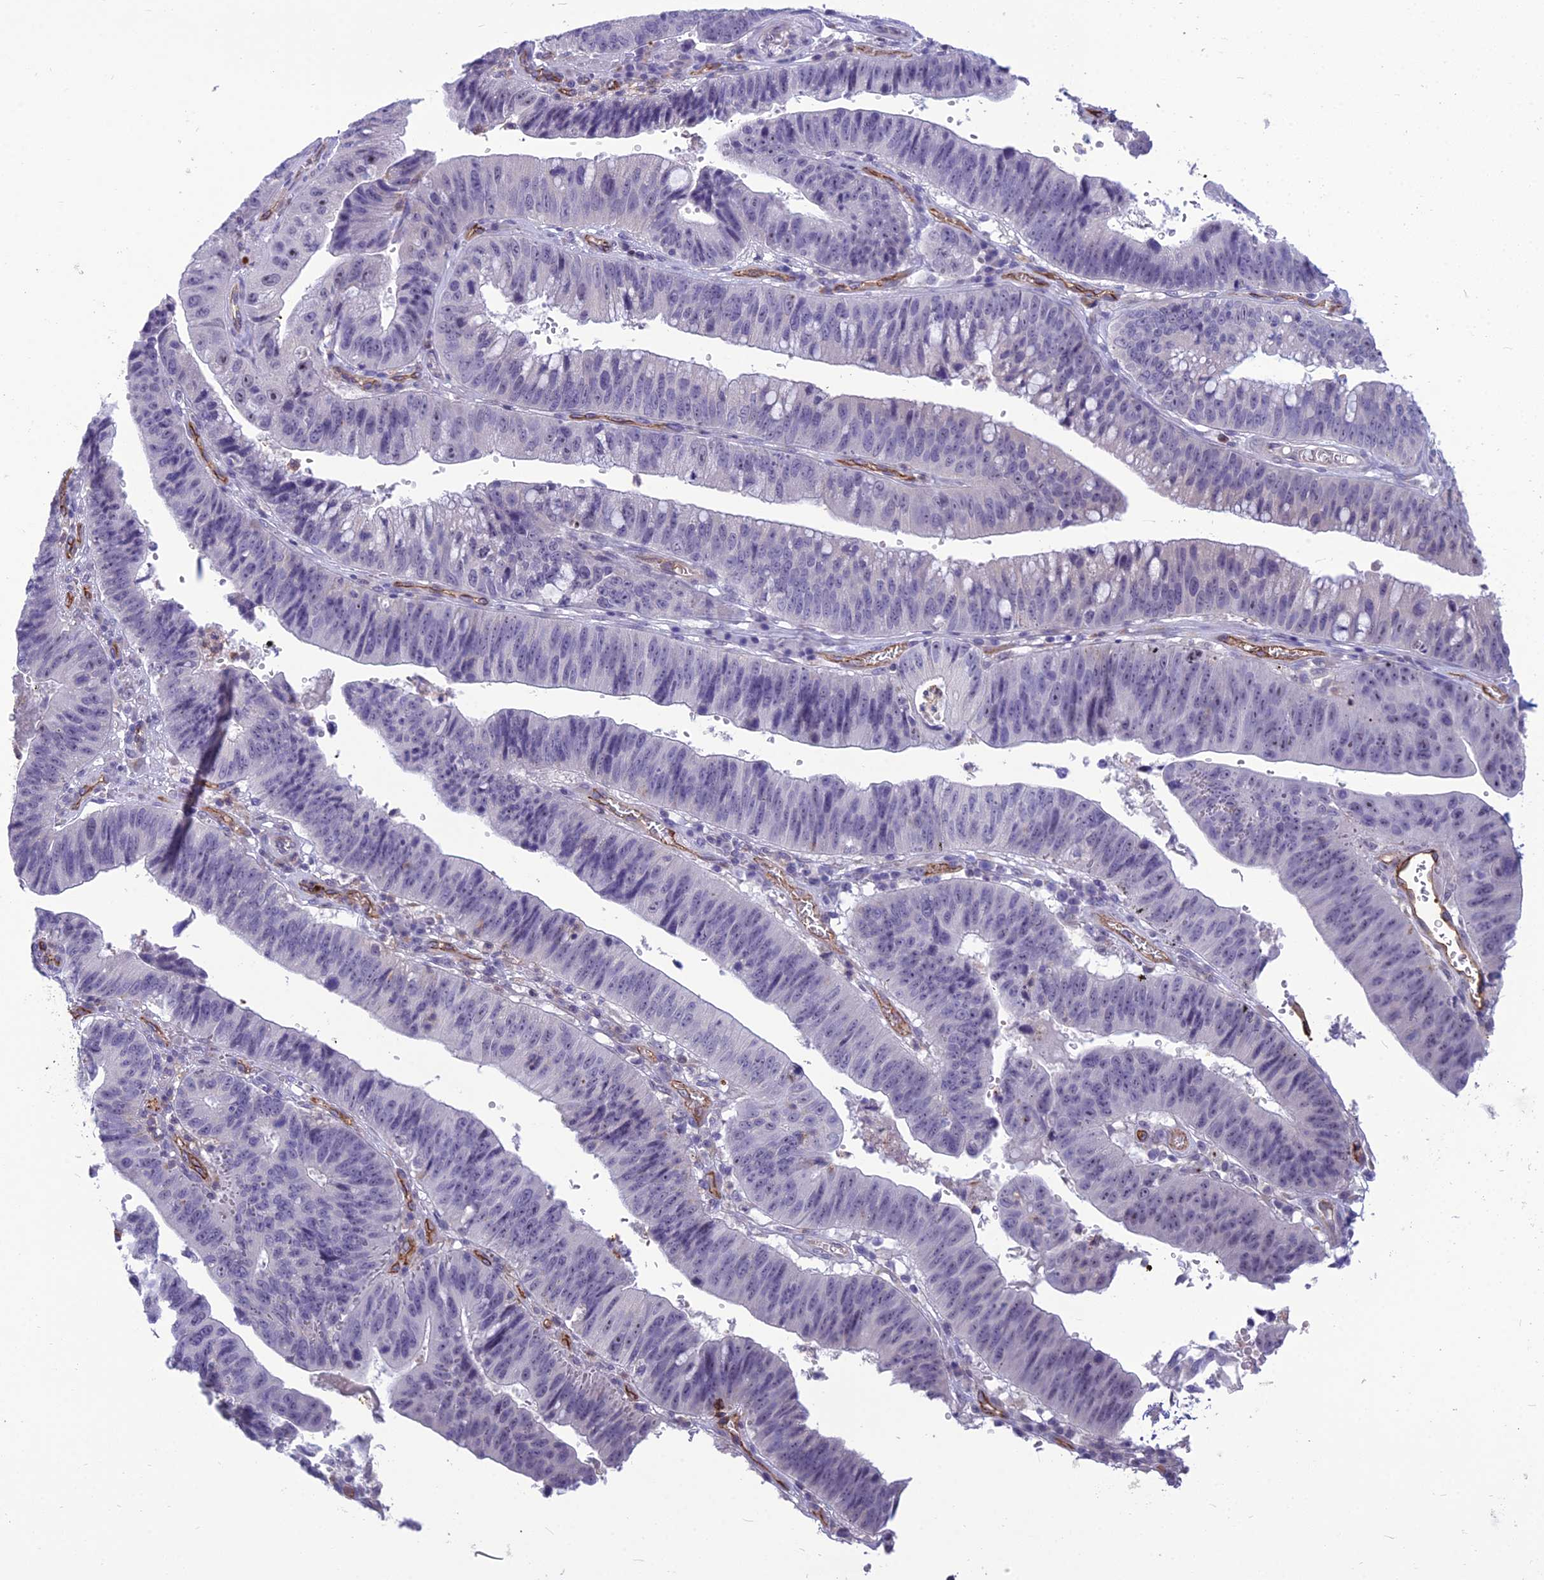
{"staining": {"intensity": "negative", "quantity": "none", "location": "none"}, "tissue": "stomach cancer", "cell_type": "Tumor cells", "image_type": "cancer", "snomed": [{"axis": "morphology", "description": "Adenocarcinoma, NOS"}, {"axis": "topography", "description": "Stomach"}], "caption": "Tumor cells are negative for protein expression in human stomach adenocarcinoma.", "gene": "BBS7", "patient": {"sex": "male", "age": 59}}